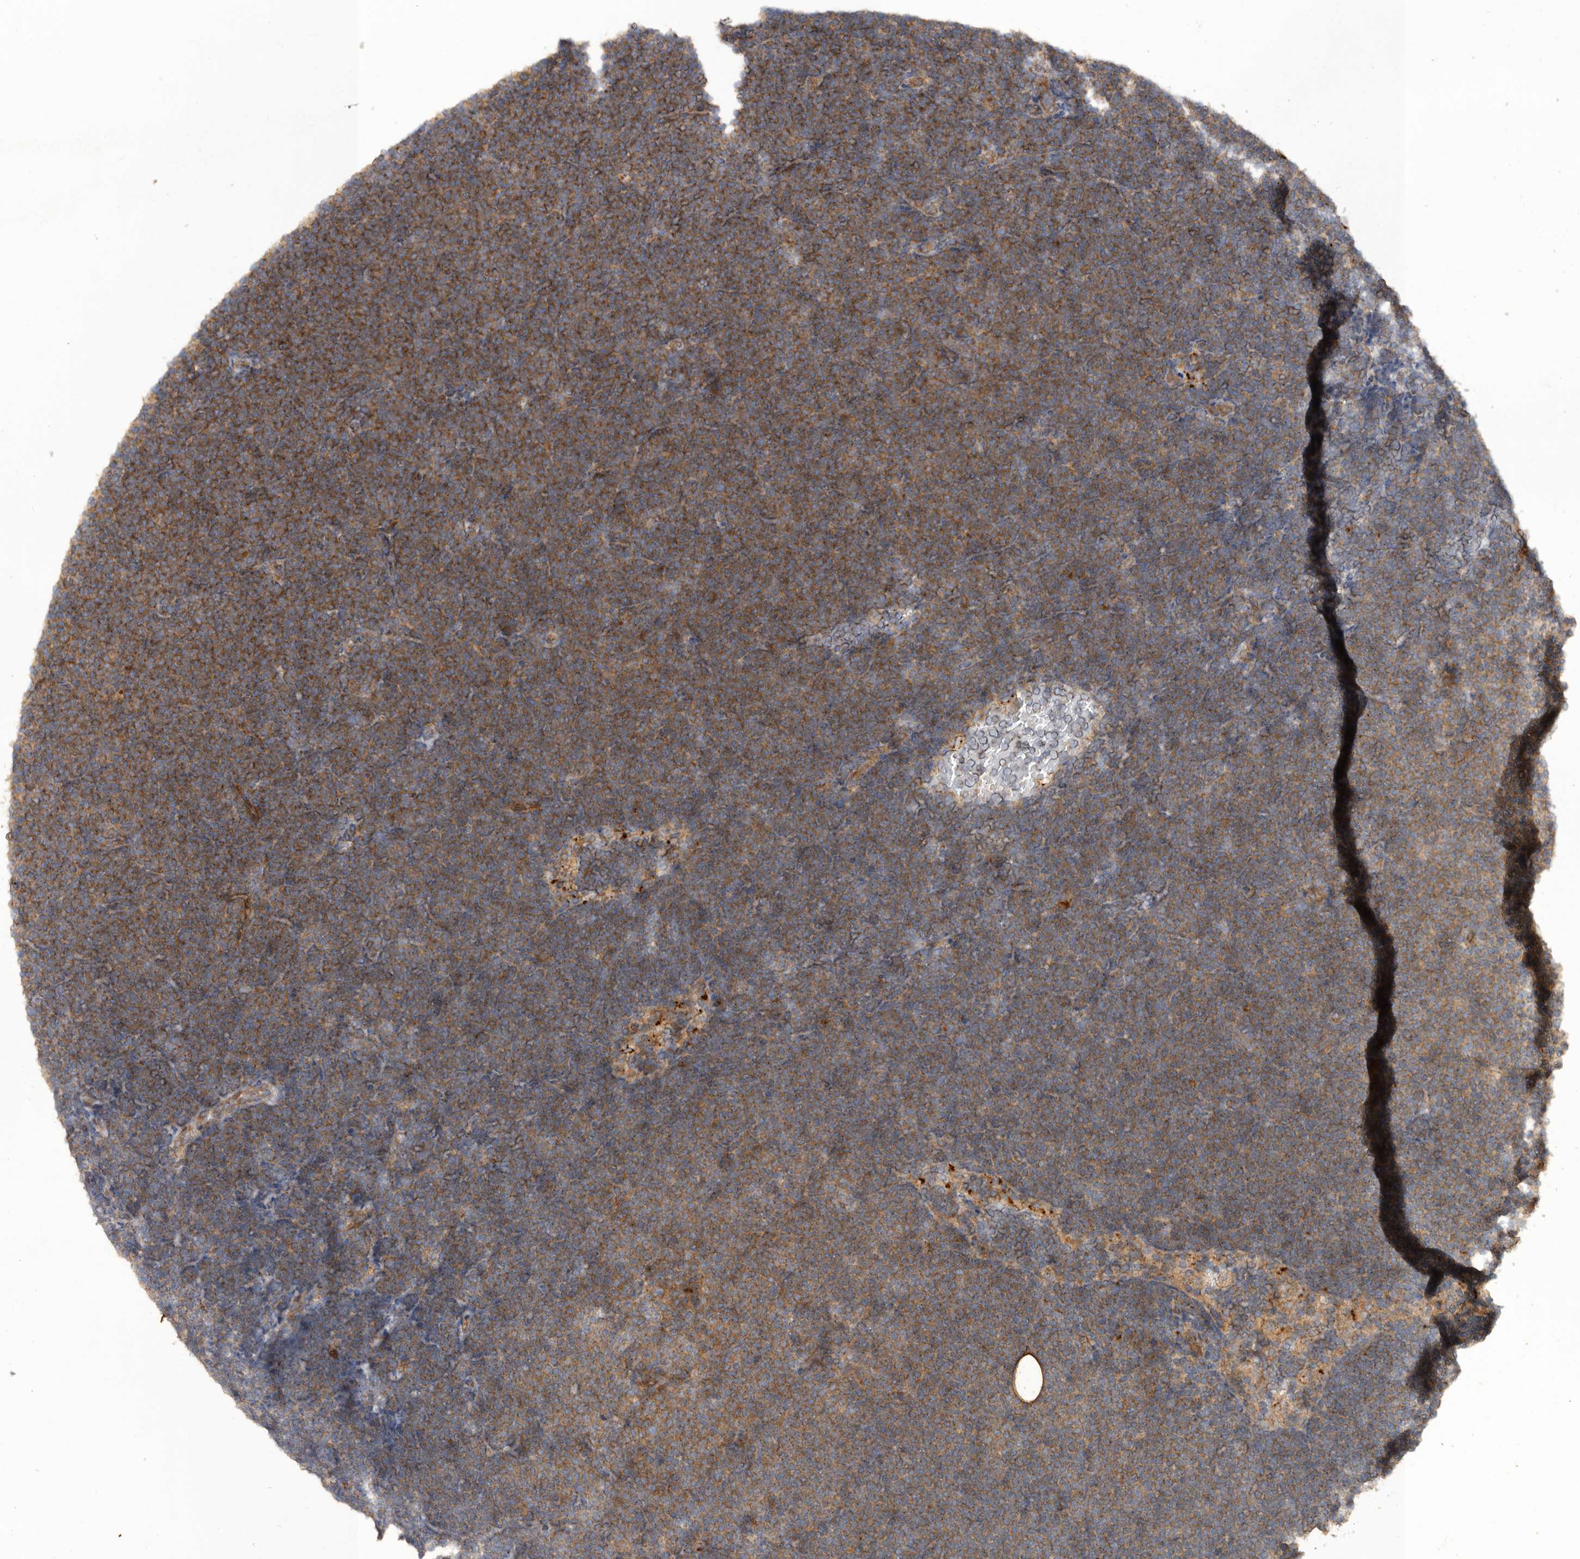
{"staining": {"intensity": "moderate", "quantity": ">75%", "location": "cytoplasmic/membranous"}, "tissue": "lymphoma", "cell_type": "Tumor cells", "image_type": "cancer", "snomed": [{"axis": "morphology", "description": "Malignant lymphoma, non-Hodgkin's type, Low grade"}, {"axis": "topography", "description": "Lymph node"}], "caption": "This image displays immunohistochemistry (IHC) staining of low-grade malignant lymphoma, non-Hodgkin's type, with medium moderate cytoplasmic/membranous positivity in approximately >75% of tumor cells.", "gene": "PODXL2", "patient": {"sex": "female", "age": 53}}